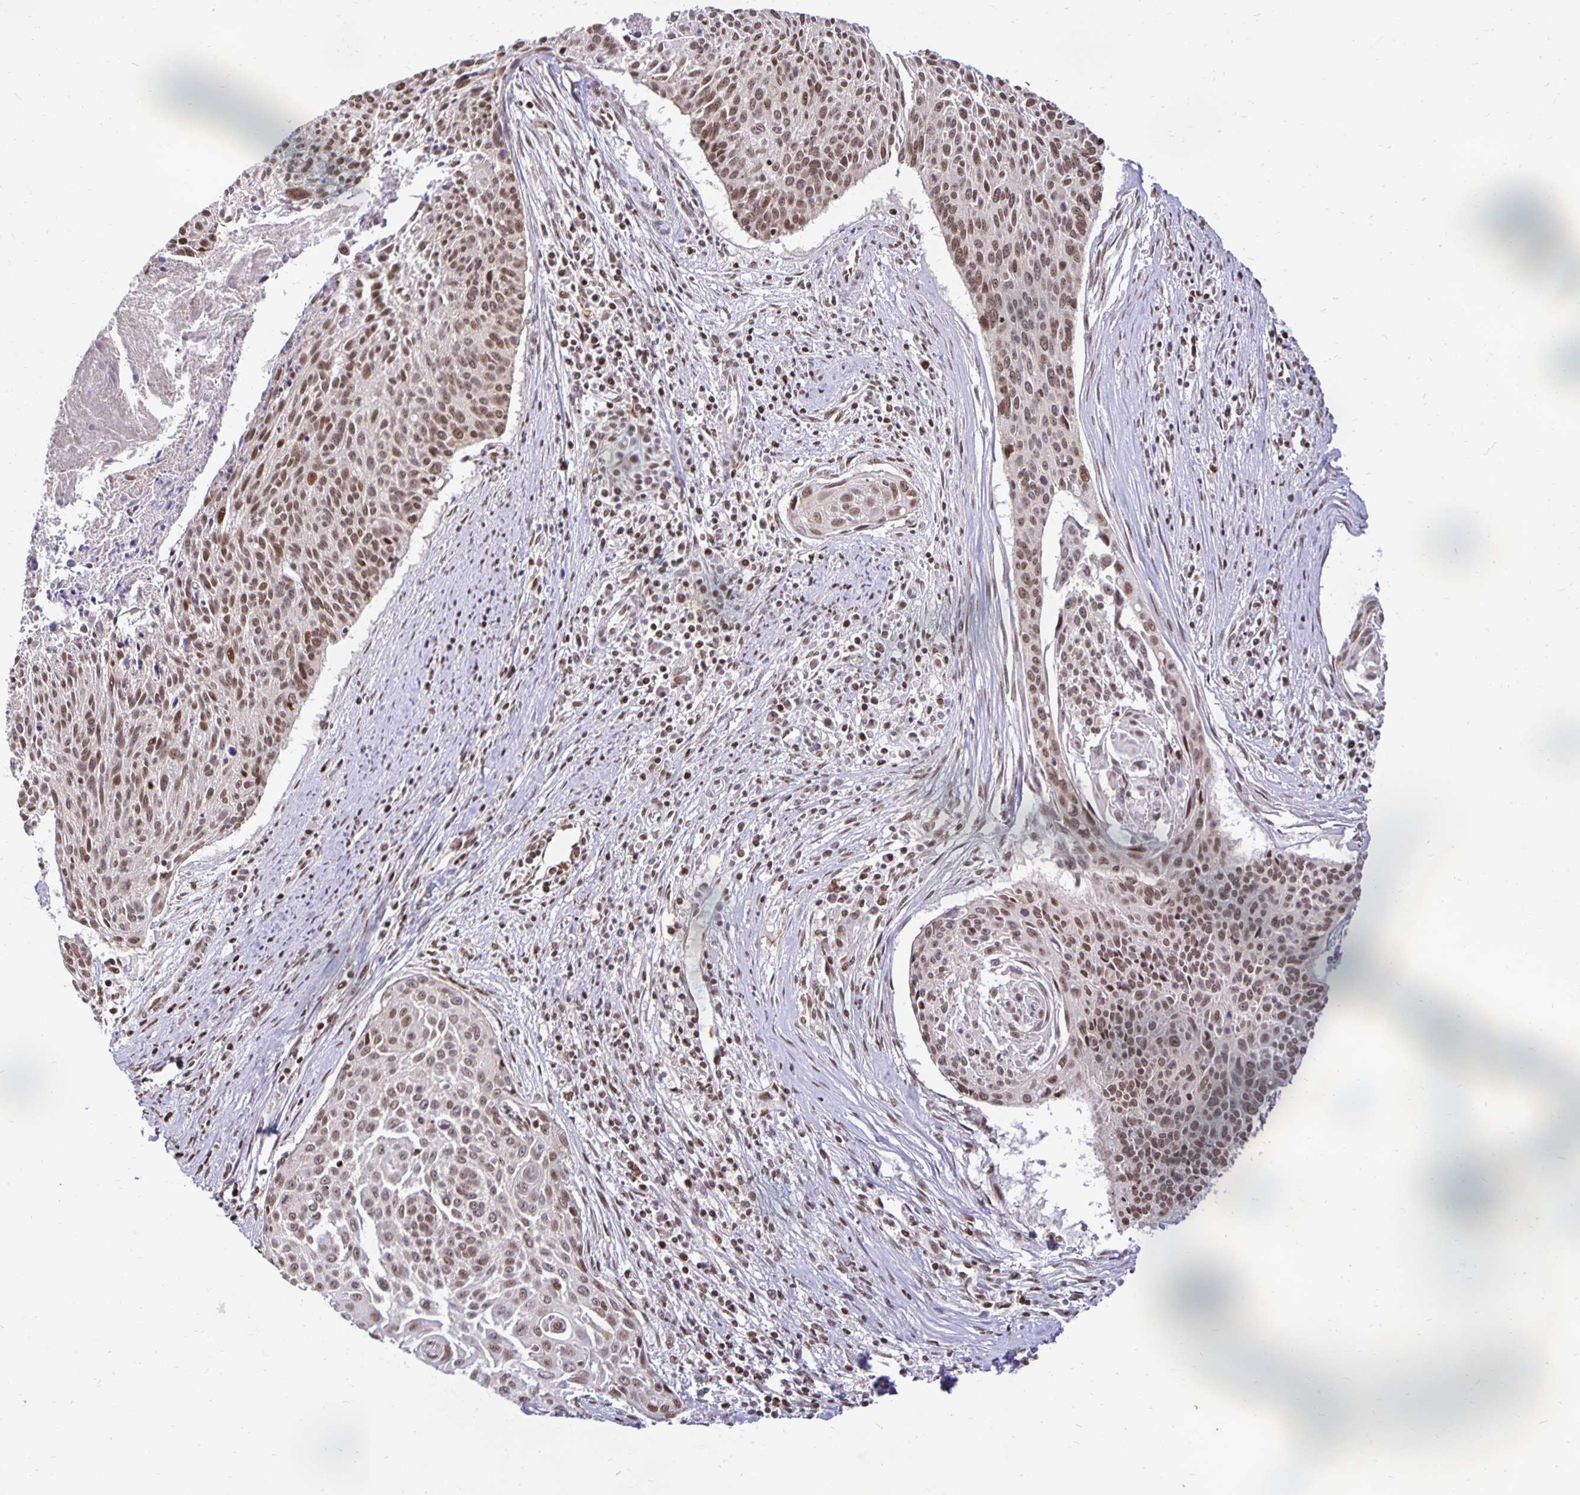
{"staining": {"intensity": "moderate", "quantity": ">75%", "location": "nuclear"}, "tissue": "cervical cancer", "cell_type": "Tumor cells", "image_type": "cancer", "snomed": [{"axis": "morphology", "description": "Squamous cell carcinoma, NOS"}, {"axis": "topography", "description": "Cervix"}], "caption": "Immunohistochemical staining of cervical squamous cell carcinoma displays medium levels of moderate nuclear protein positivity in approximately >75% of tumor cells. (brown staining indicates protein expression, while blue staining denotes nuclei).", "gene": "ZNF579", "patient": {"sex": "female", "age": 55}}